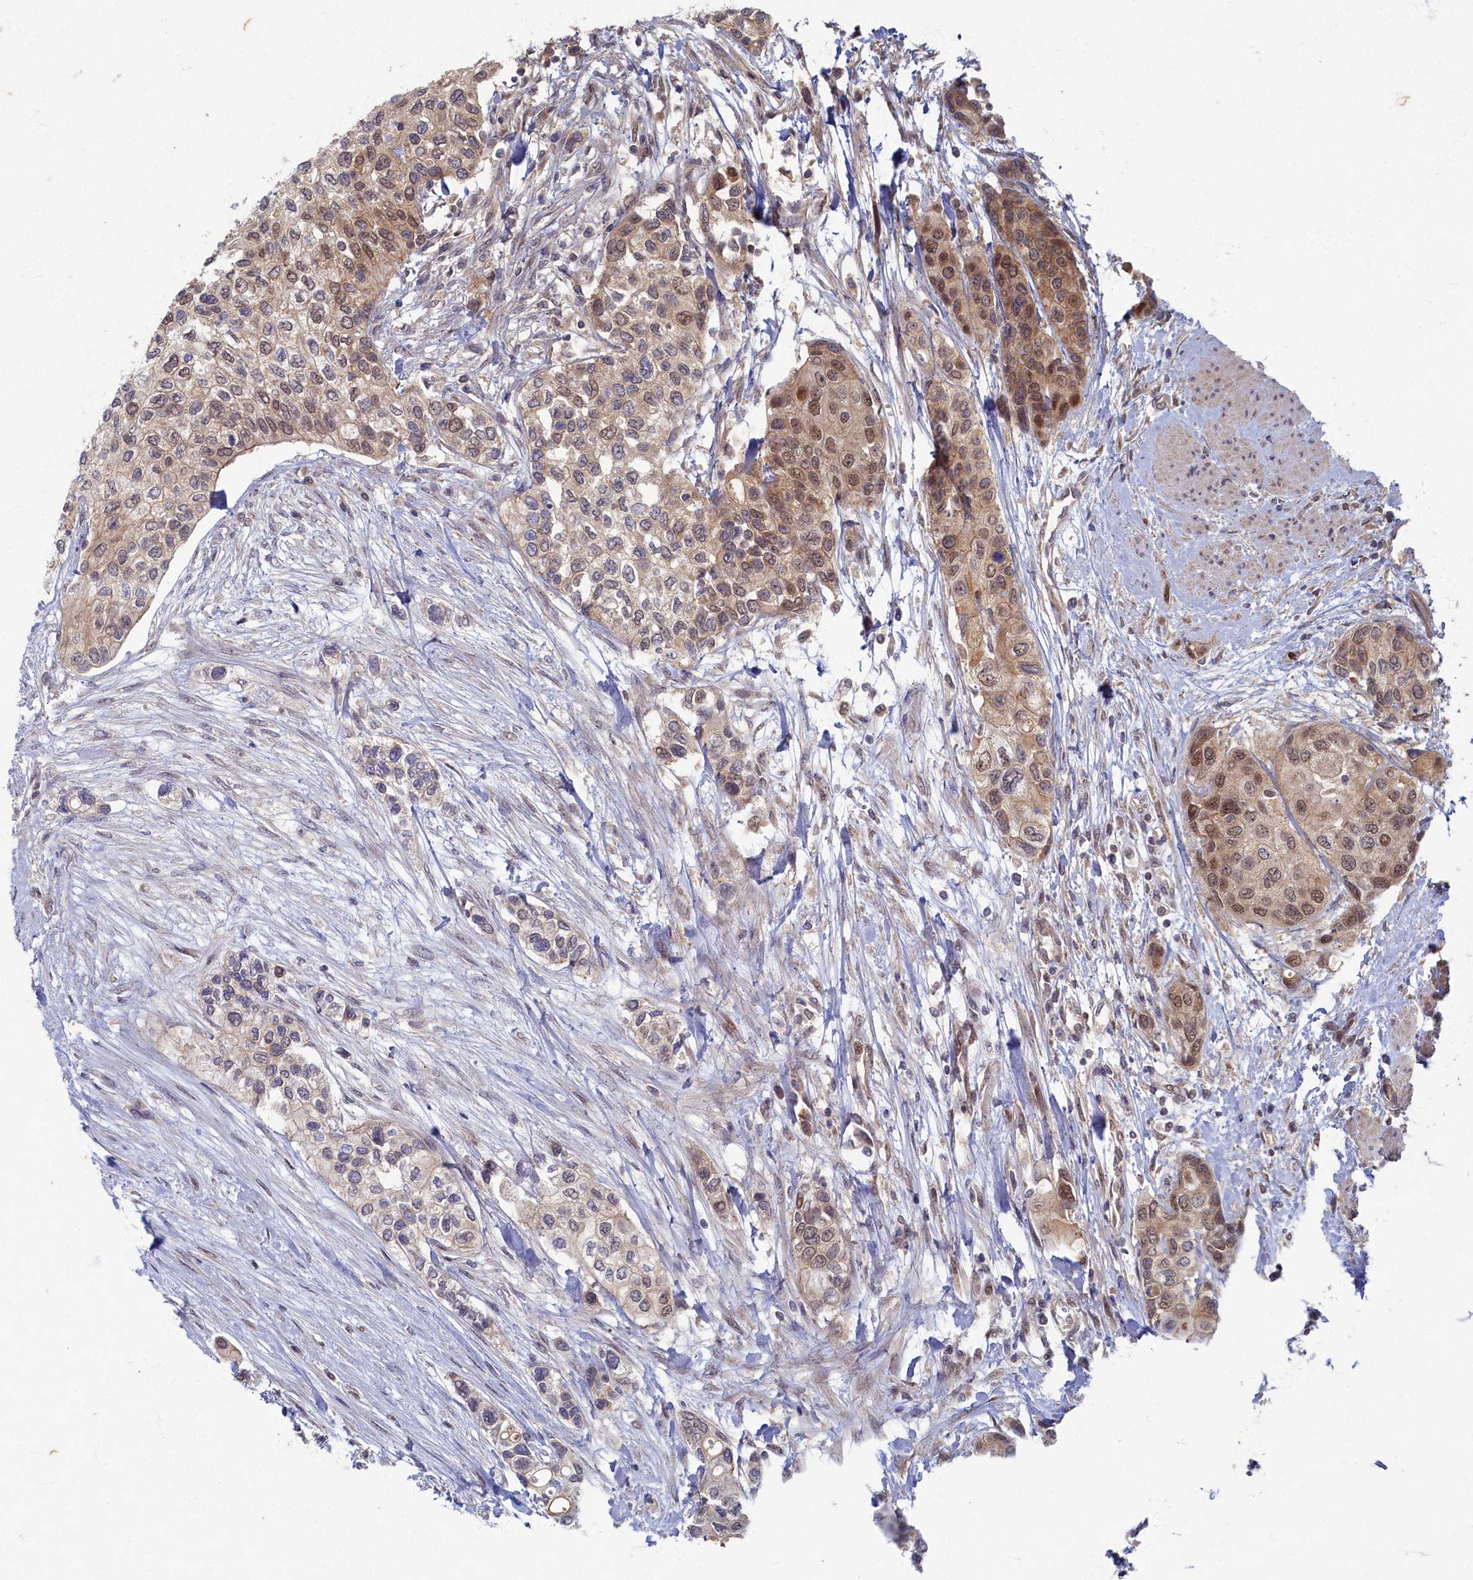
{"staining": {"intensity": "moderate", "quantity": "25%-75%", "location": "cytoplasmic/membranous,nuclear"}, "tissue": "urothelial cancer", "cell_type": "Tumor cells", "image_type": "cancer", "snomed": [{"axis": "morphology", "description": "Normal tissue, NOS"}, {"axis": "morphology", "description": "Urothelial carcinoma, High grade"}, {"axis": "topography", "description": "Vascular tissue"}, {"axis": "topography", "description": "Urinary bladder"}], "caption": "Immunohistochemical staining of human high-grade urothelial carcinoma reveals medium levels of moderate cytoplasmic/membranous and nuclear positivity in approximately 25%-75% of tumor cells.", "gene": "WDR59", "patient": {"sex": "female", "age": 56}}